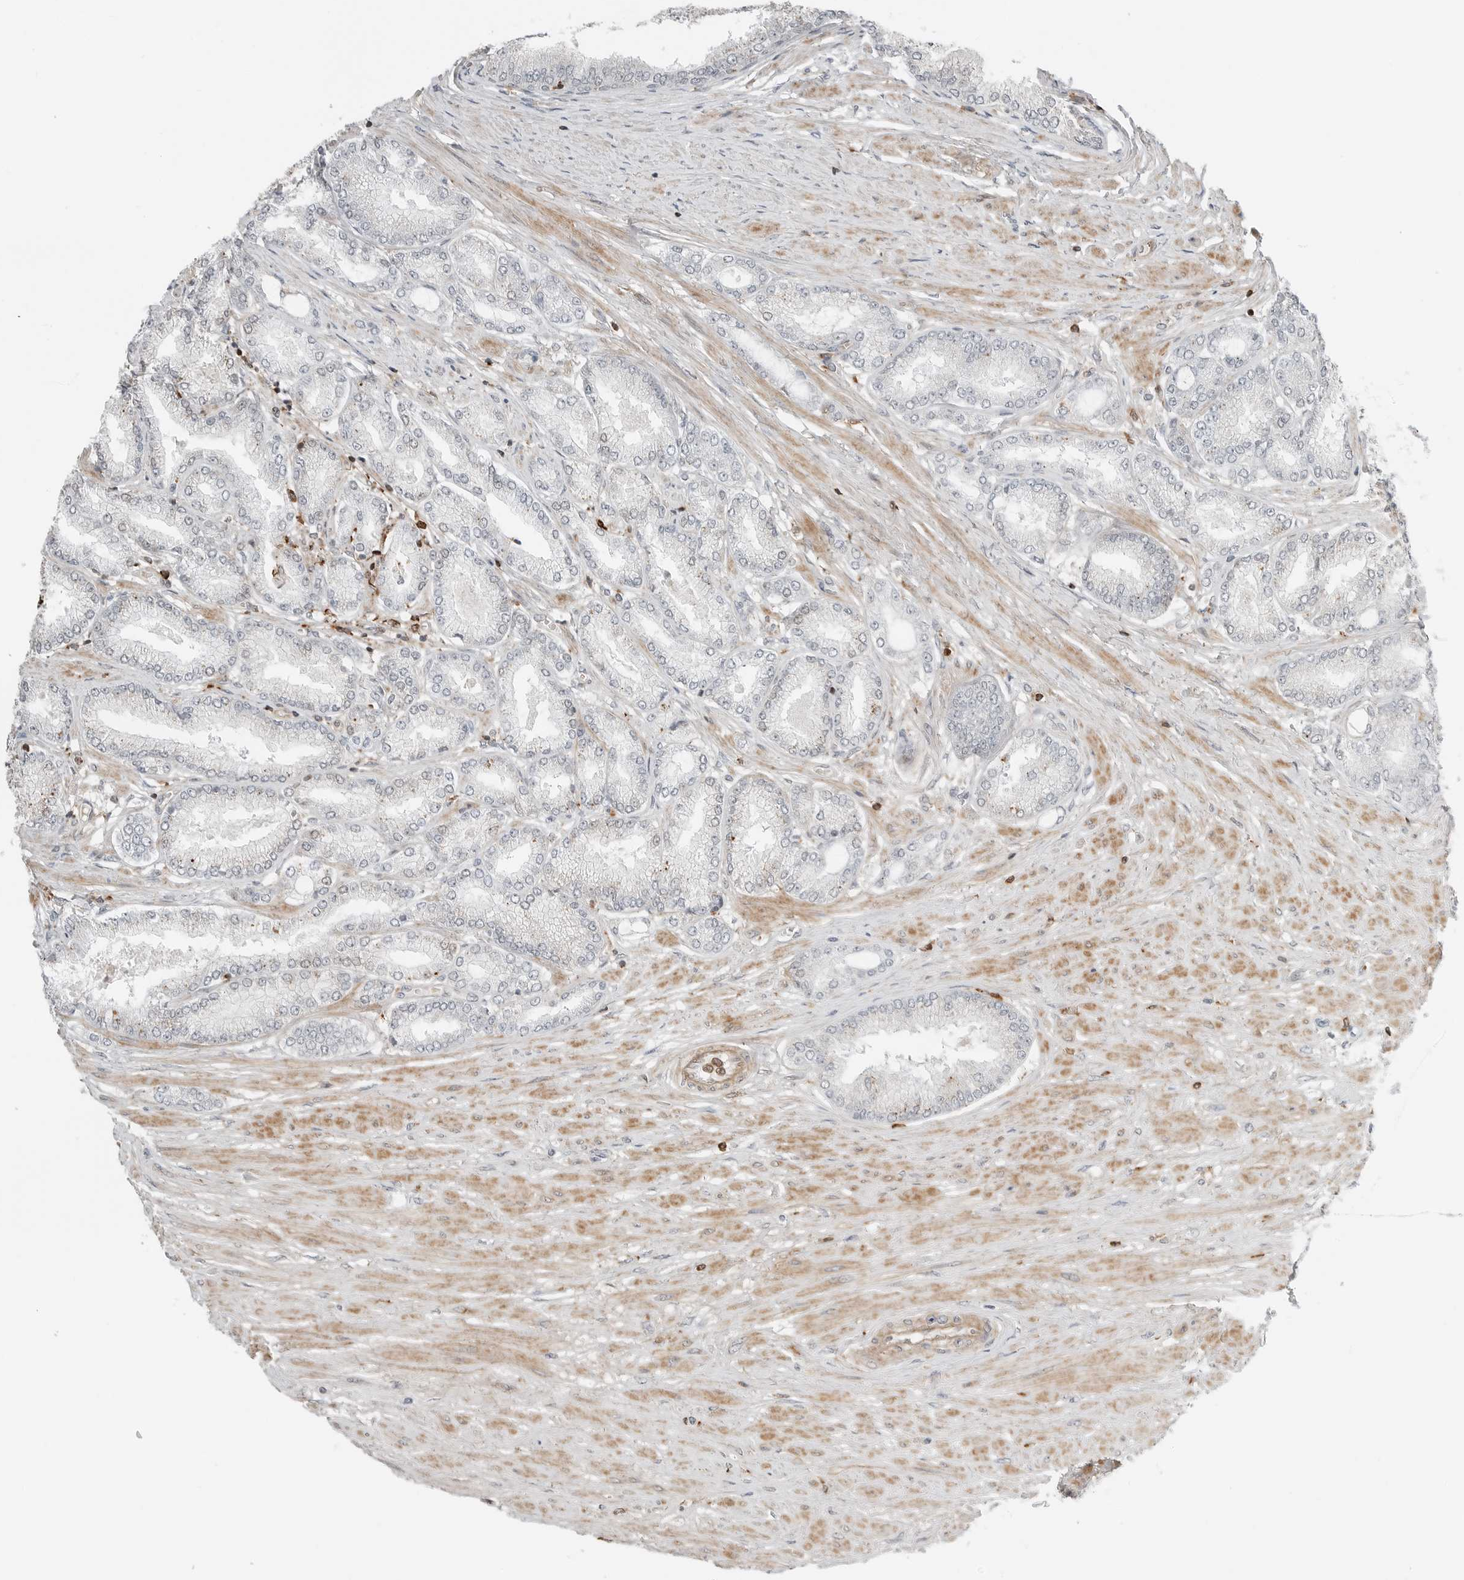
{"staining": {"intensity": "negative", "quantity": "none", "location": "none"}, "tissue": "prostate cancer", "cell_type": "Tumor cells", "image_type": "cancer", "snomed": [{"axis": "morphology", "description": "Adenocarcinoma, Low grade"}, {"axis": "topography", "description": "Prostate"}], "caption": "This is an immunohistochemistry micrograph of adenocarcinoma (low-grade) (prostate). There is no expression in tumor cells.", "gene": "LEFTY2", "patient": {"sex": "male", "age": 63}}